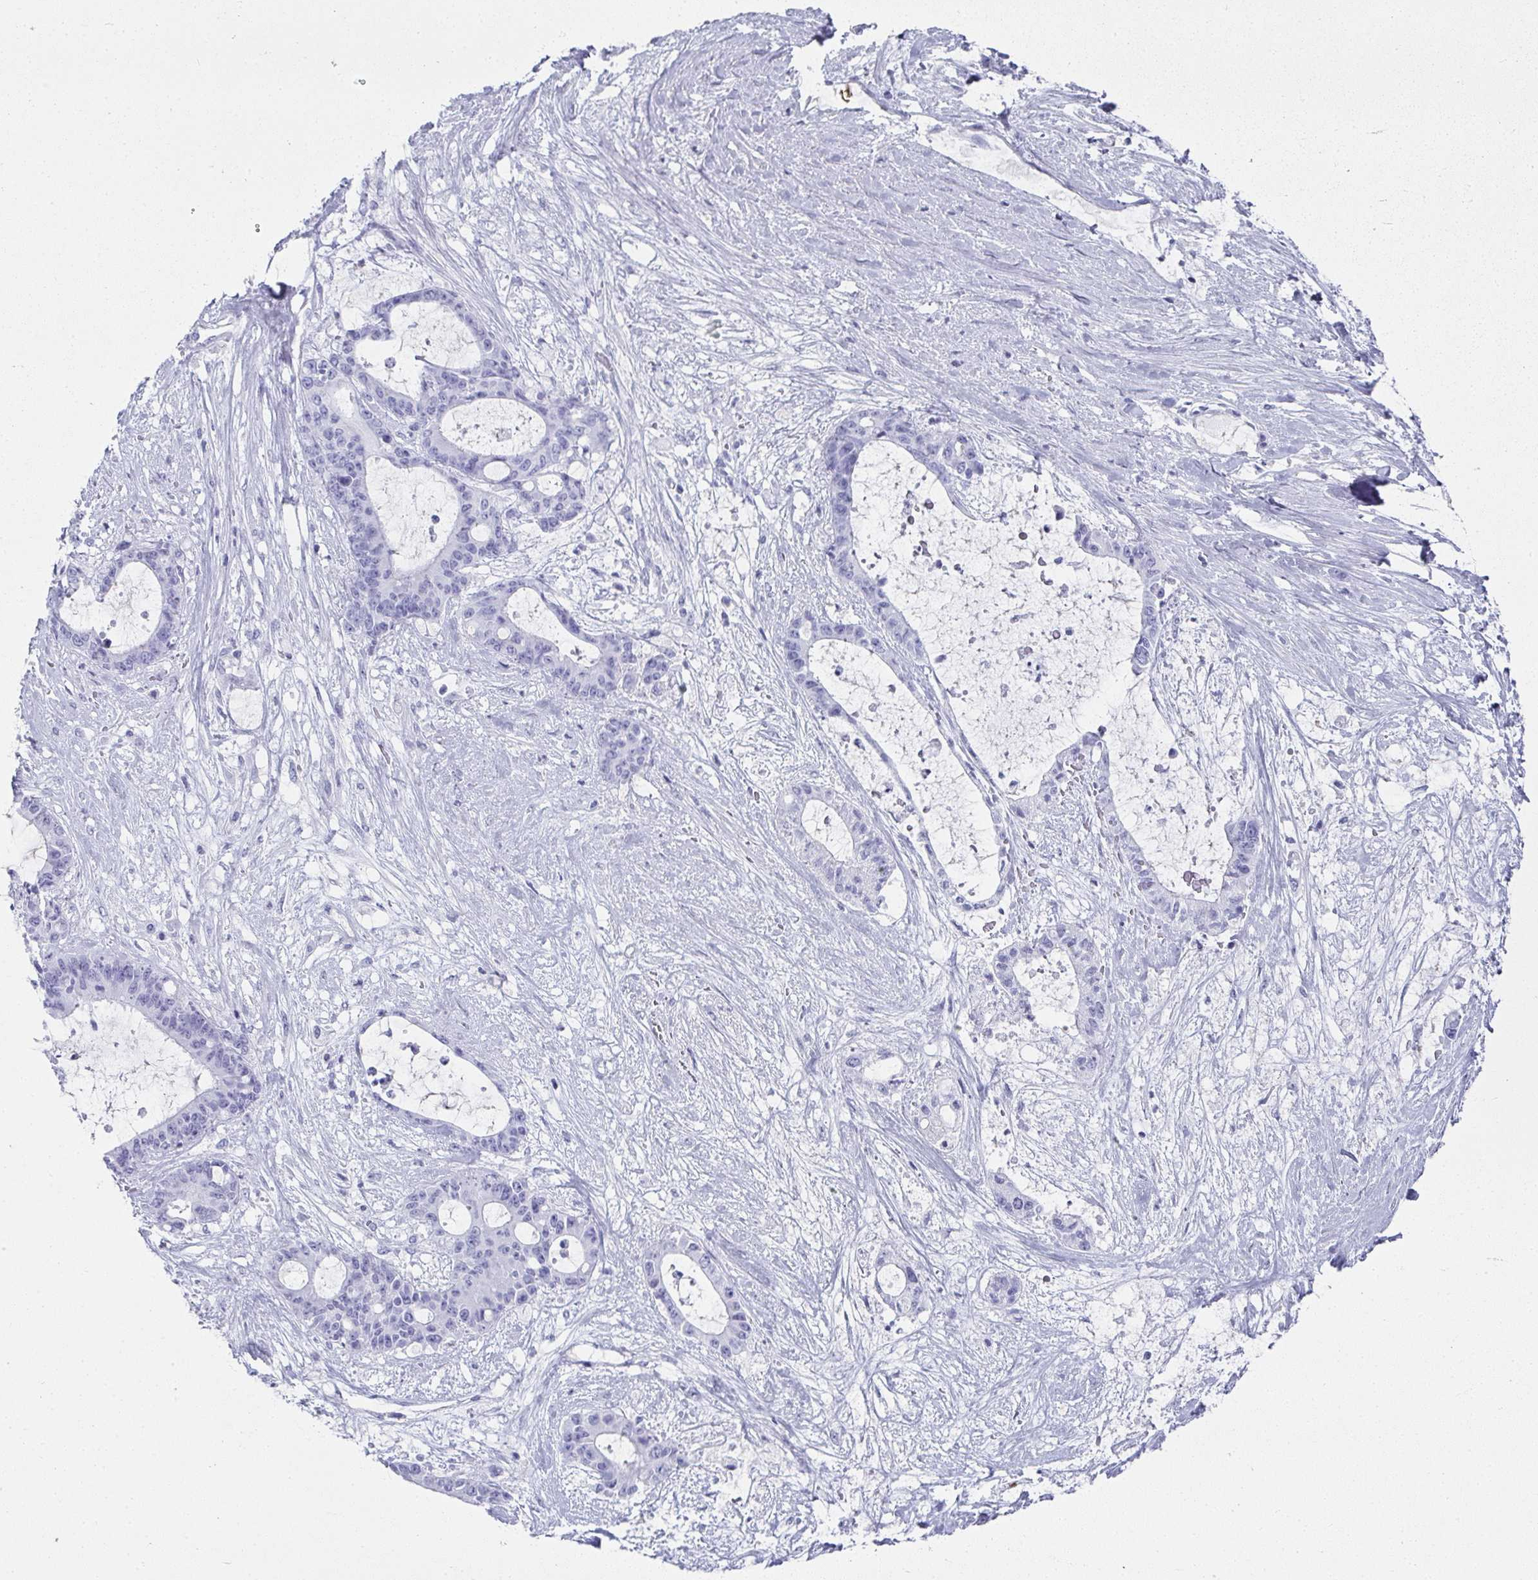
{"staining": {"intensity": "negative", "quantity": "none", "location": "none"}, "tissue": "liver cancer", "cell_type": "Tumor cells", "image_type": "cancer", "snomed": [{"axis": "morphology", "description": "Normal tissue, NOS"}, {"axis": "morphology", "description": "Cholangiocarcinoma"}, {"axis": "topography", "description": "Liver"}, {"axis": "topography", "description": "Peripheral nerve tissue"}], "caption": "Tumor cells are negative for protein expression in human liver cancer.", "gene": "SYCP1", "patient": {"sex": "female", "age": 73}}